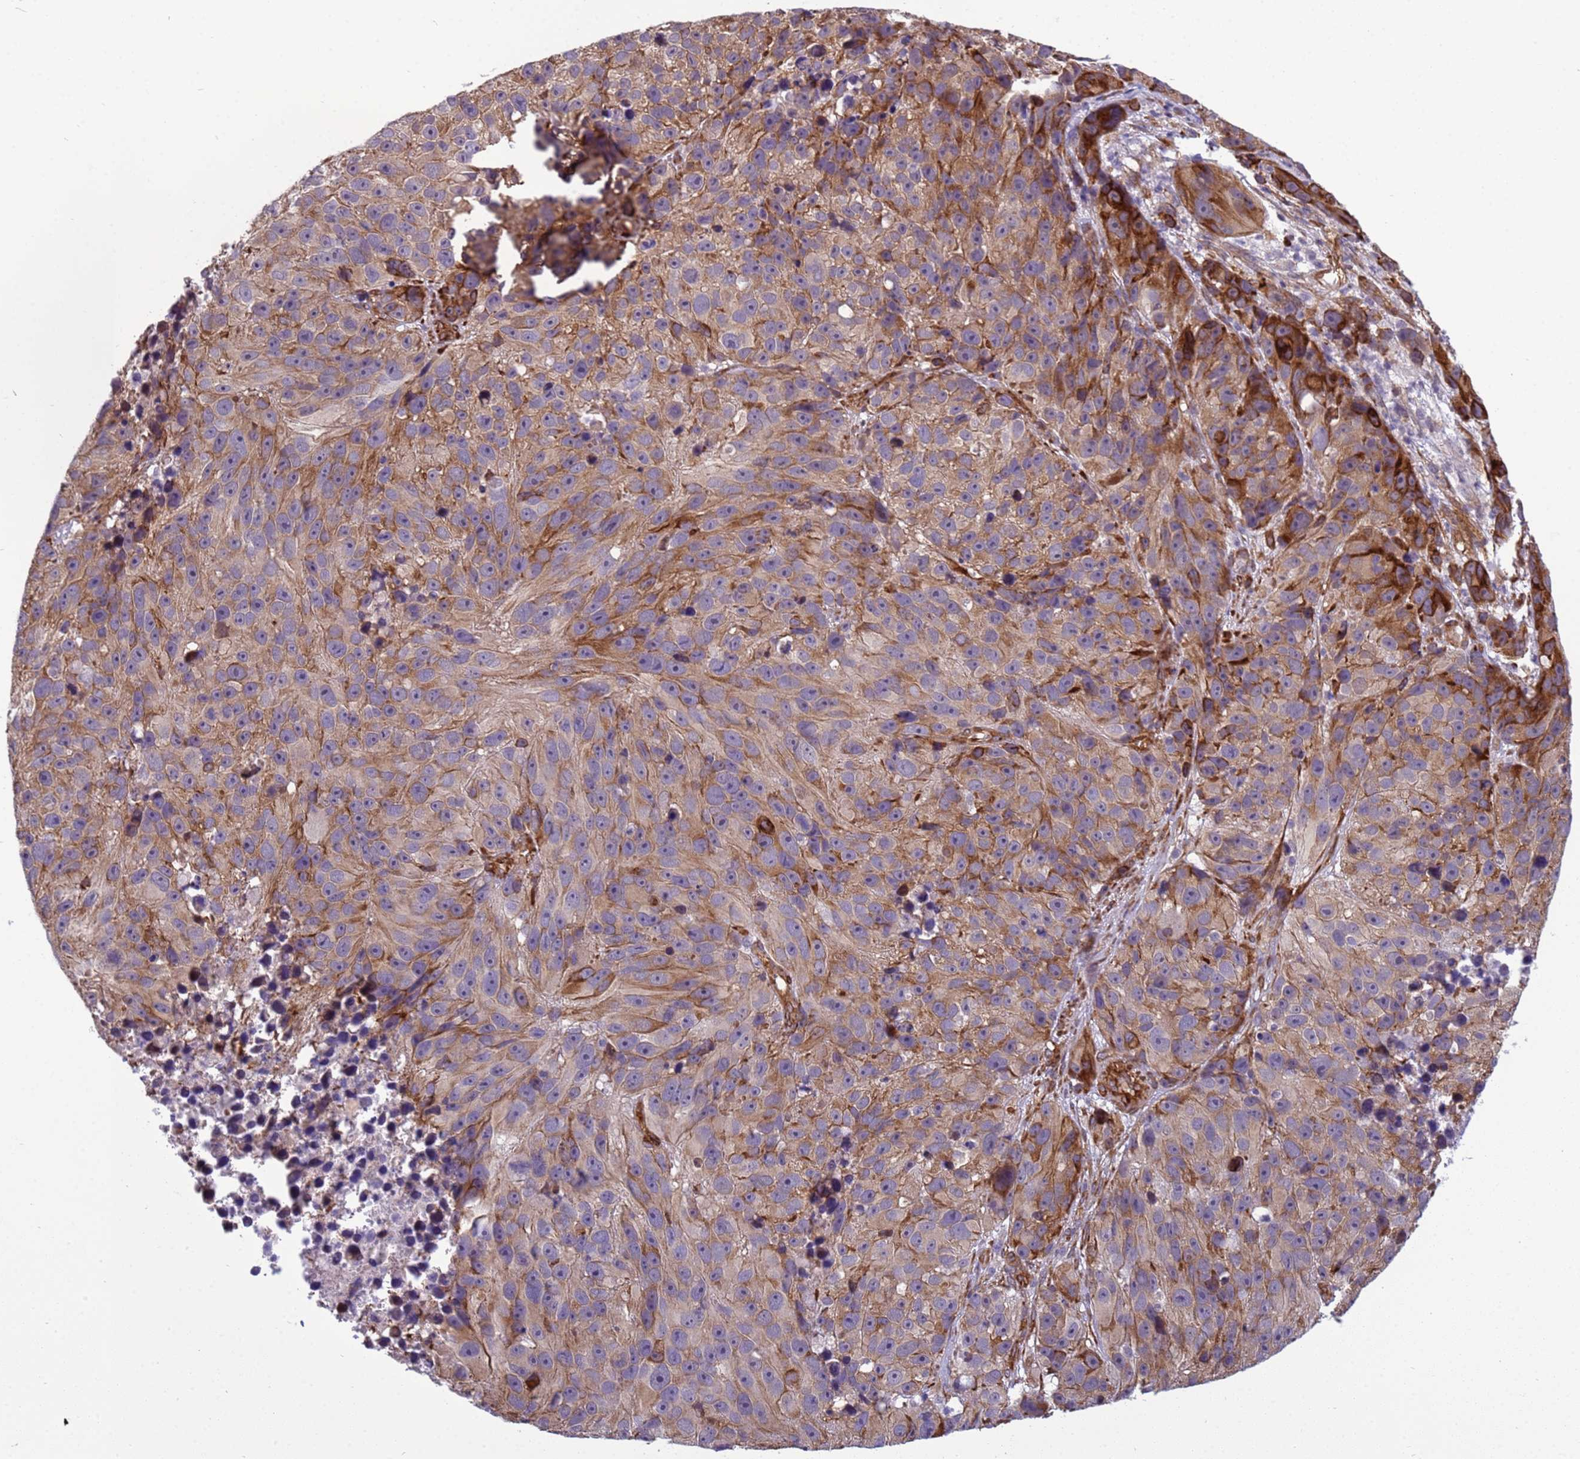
{"staining": {"intensity": "moderate", "quantity": "25%-75%", "location": "cytoplasmic/membranous"}, "tissue": "melanoma", "cell_type": "Tumor cells", "image_type": "cancer", "snomed": [{"axis": "morphology", "description": "Malignant melanoma, NOS"}, {"axis": "topography", "description": "Skin"}], "caption": "The immunohistochemical stain highlights moderate cytoplasmic/membranous staining in tumor cells of melanoma tissue.", "gene": "ITGB4", "patient": {"sex": "male", "age": 84}}